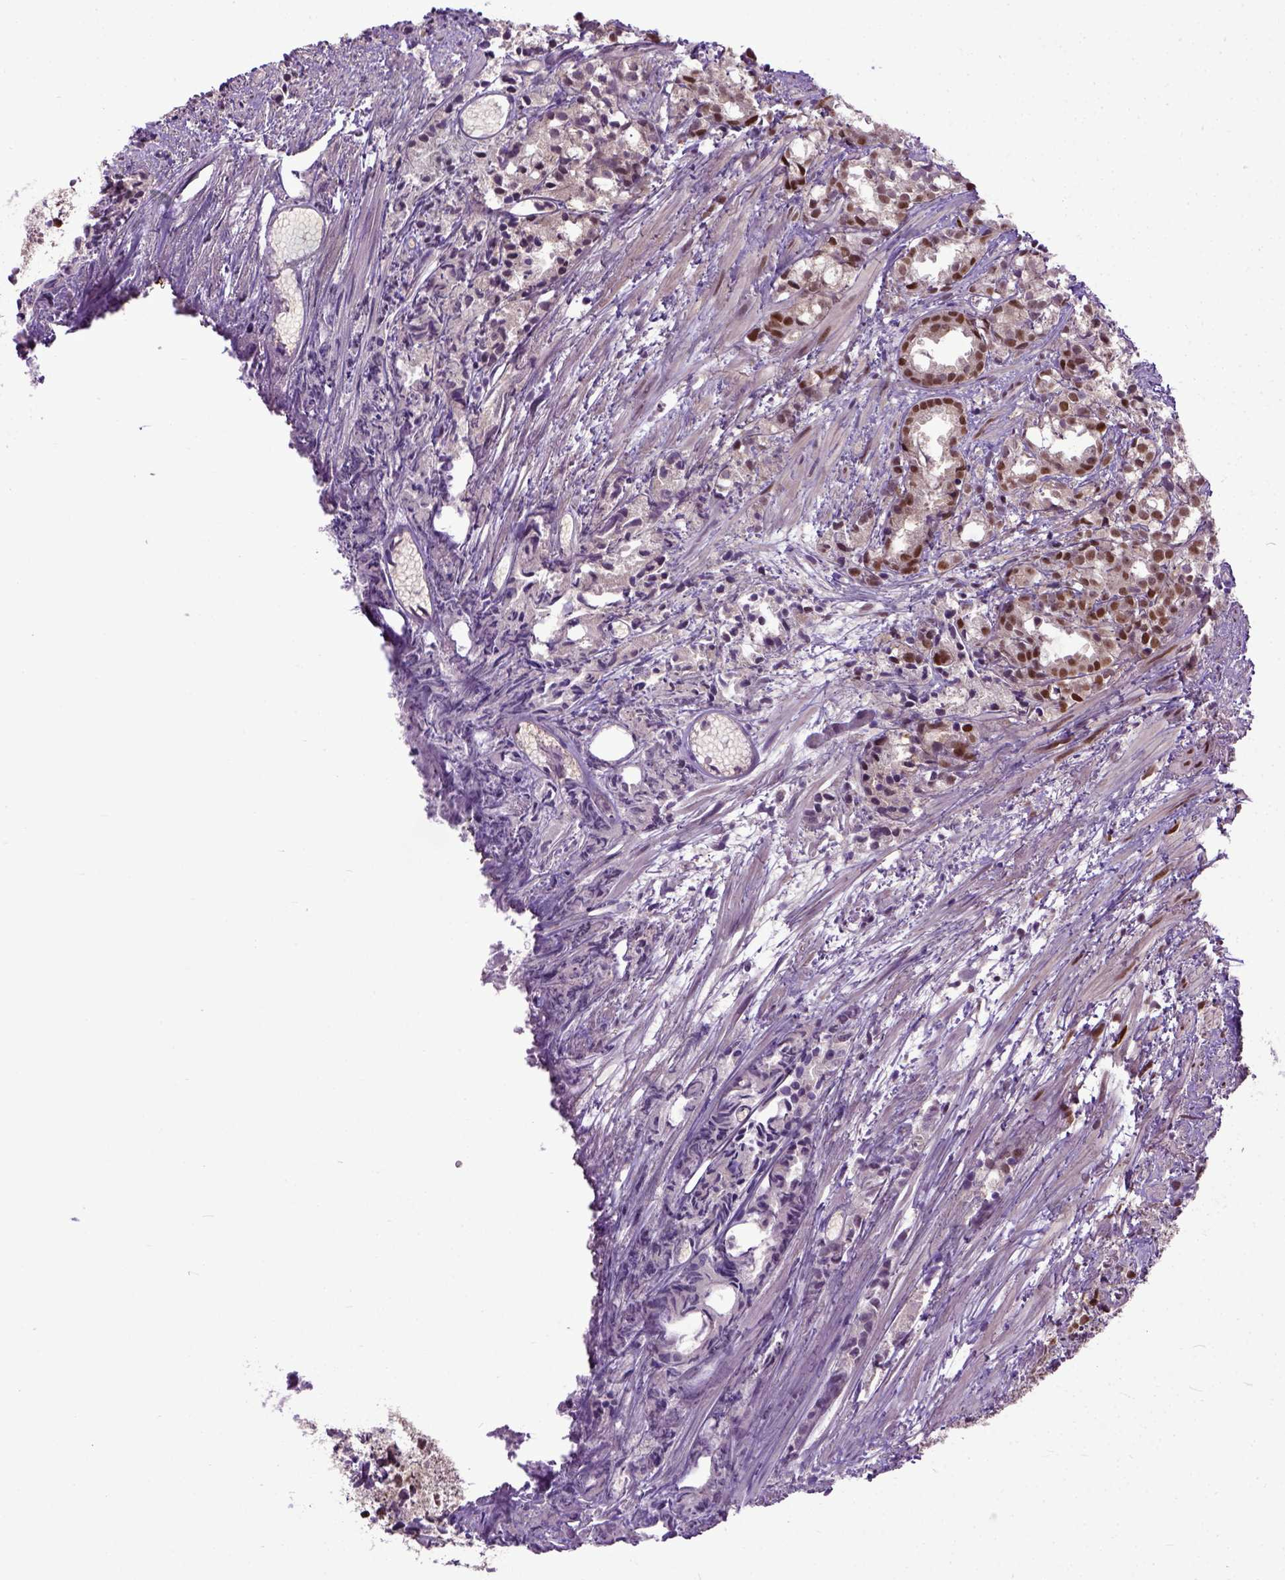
{"staining": {"intensity": "moderate", "quantity": "25%-75%", "location": "nuclear"}, "tissue": "prostate cancer", "cell_type": "Tumor cells", "image_type": "cancer", "snomed": [{"axis": "morphology", "description": "Adenocarcinoma, High grade"}, {"axis": "topography", "description": "Prostate"}], "caption": "An image of prostate high-grade adenocarcinoma stained for a protein shows moderate nuclear brown staining in tumor cells.", "gene": "UBA3", "patient": {"sex": "male", "age": 79}}